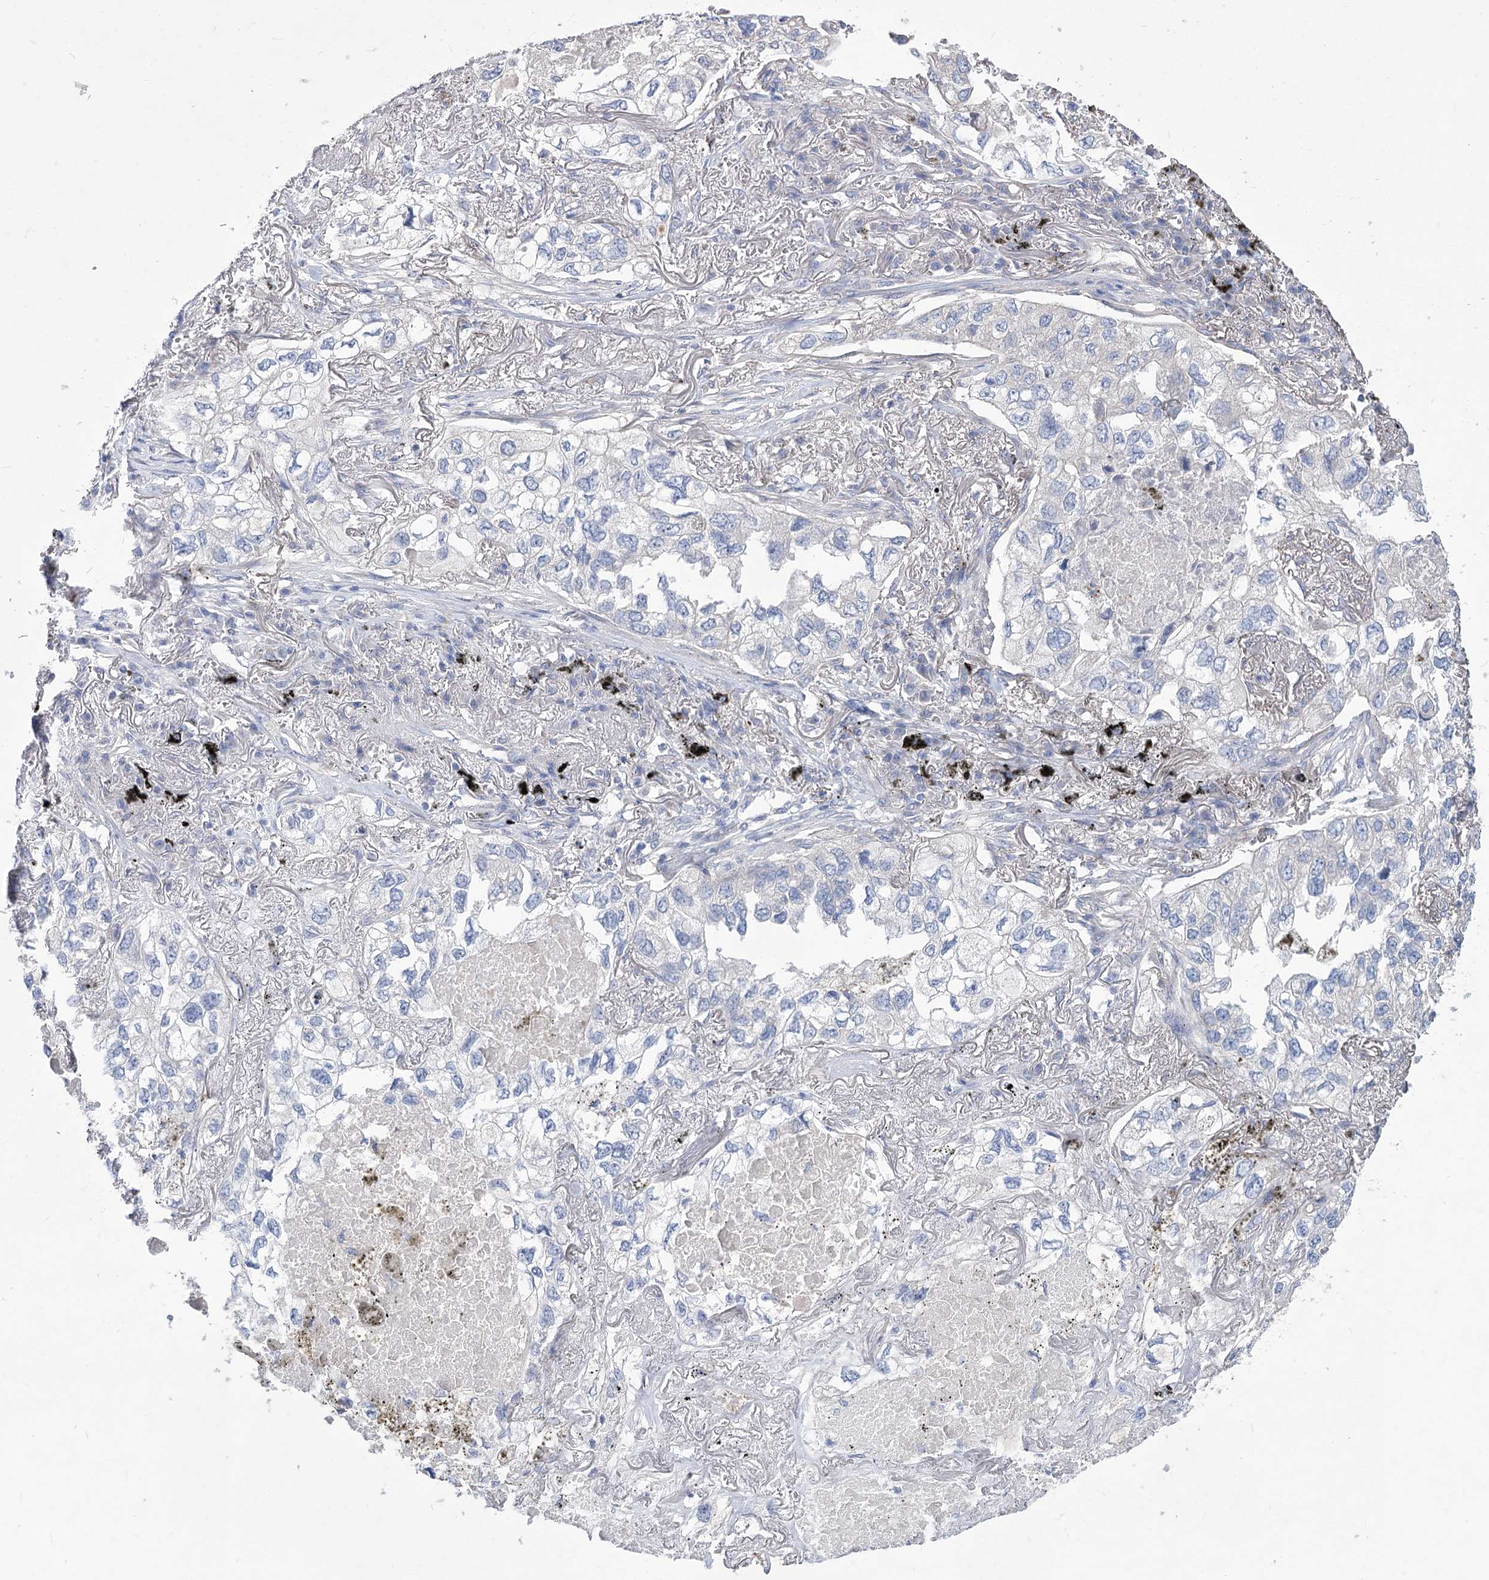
{"staining": {"intensity": "negative", "quantity": "none", "location": "none"}, "tissue": "lung cancer", "cell_type": "Tumor cells", "image_type": "cancer", "snomed": [{"axis": "morphology", "description": "Adenocarcinoma, NOS"}, {"axis": "topography", "description": "Lung"}], "caption": "DAB (3,3'-diaminobenzidine) immunohistochemical staining of lung cancer demonstrates no significant positivity in tumor cells.", "gene": "SLC9A3", "patient": {"sex": "male", "age": 65}}